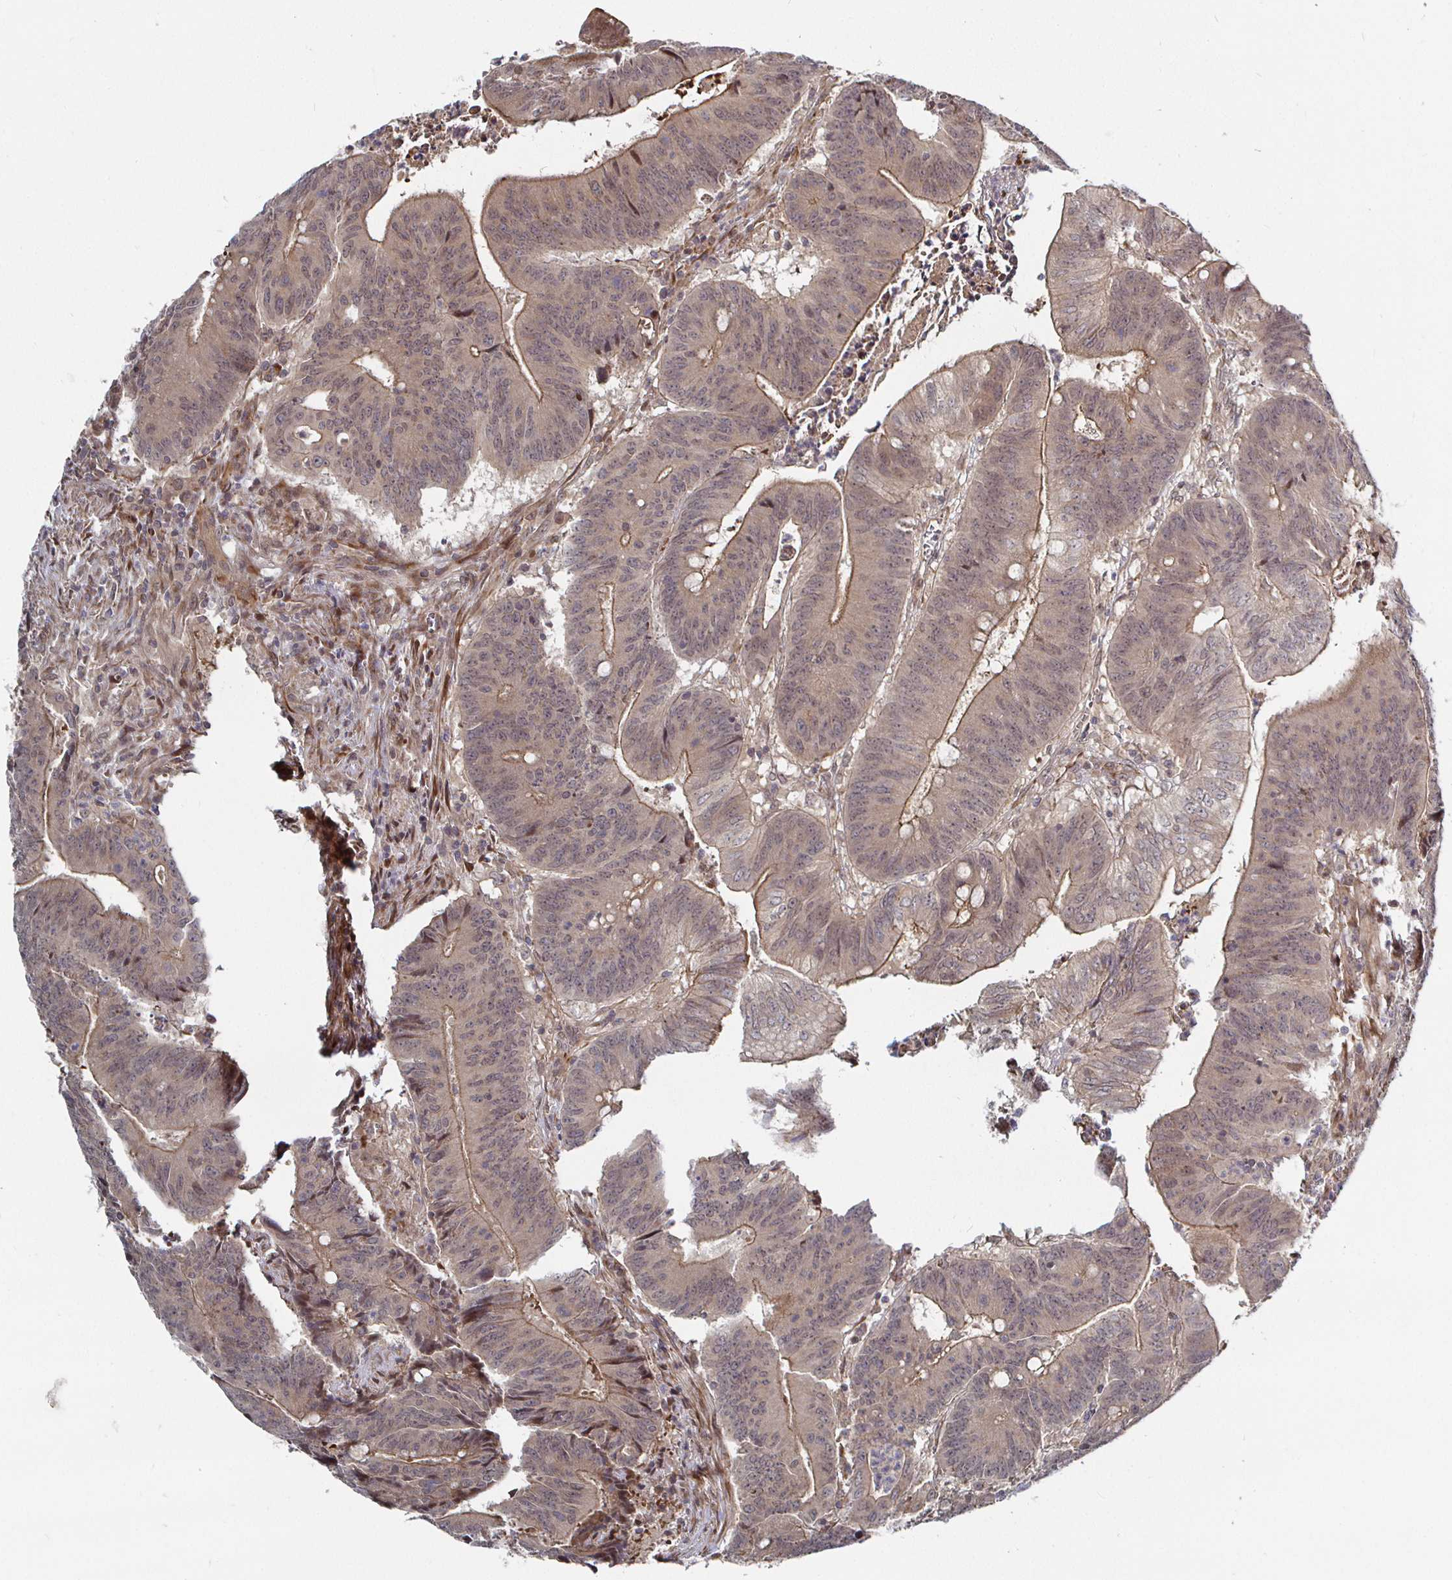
{"staining": {"intensity": "weak", "quantity": ">75%", "location": "cytoplasmic/membranous"}, "tissue": "colorectal cancer", "cell_type": "Tumor cells", "image_type": "cancer", "snomed": [{"axis": "morphology", "description": "Adenocarcinoma, NOS"}, {"axis": "topography", "description": "Colon"}], "caption": "Approximately >75% of tumor cells in human colorectal cancer (adenocarcinoma) display weak cytoplasmic/membranous protein staining as visualized by brown immunohistochemical staining.", "gene": "TBKBP1", "patient": {"sex": "female", "age": 87}}